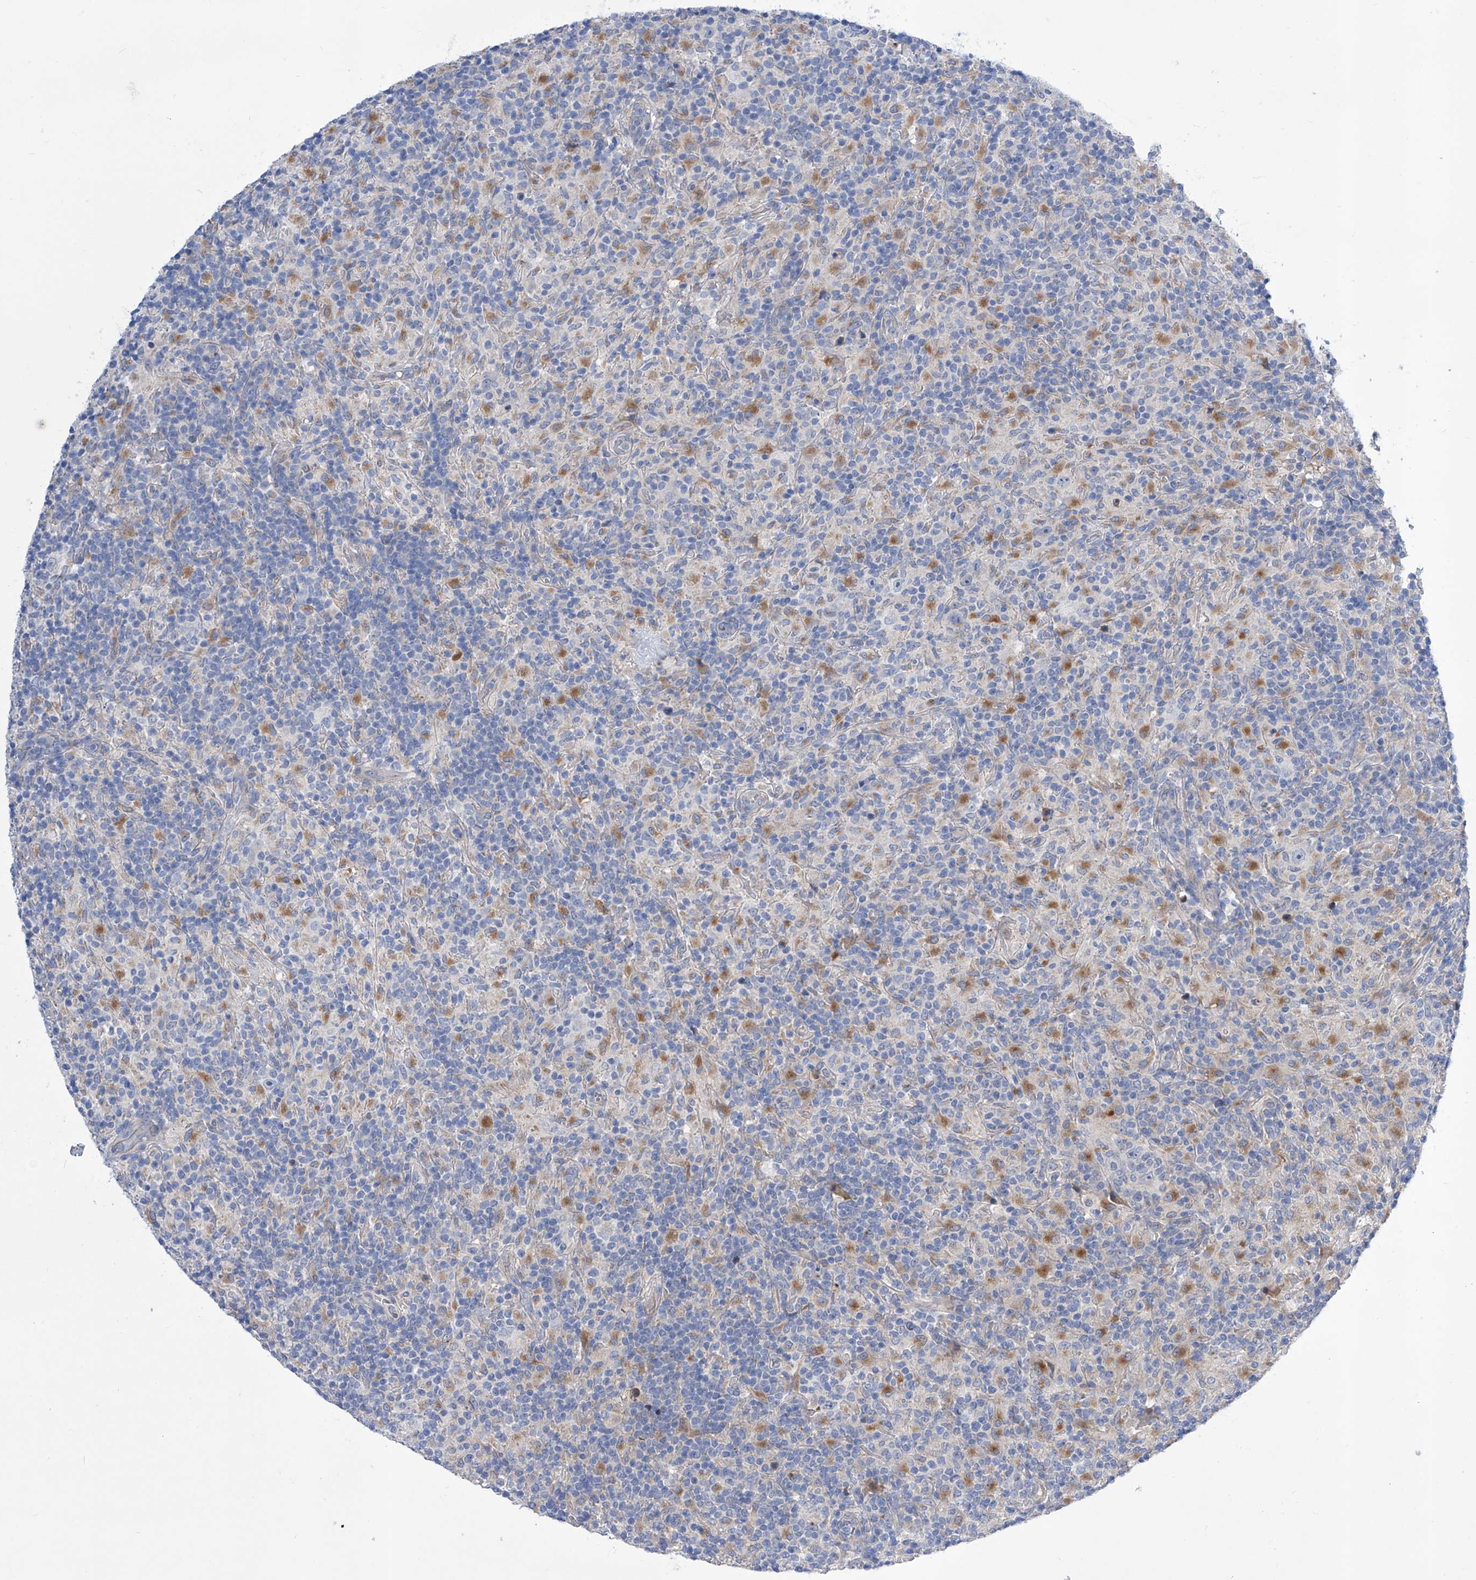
{"staining": {"intensity": "negative", "quantity": "none", "location": "none"}, "tissue": "lymphoma", "cell_type": "Tumor cells", "image_type": "cancer", "snomed": [{"axis": "morphology", "description": "Hodgkin's disease, NOS"}, {"axis": "topography", "description": "Lymph node"}], "caption": "Human Hodgkin's disease stained for a protein using immunohistochemistry (IHC) exhibits no staining in tumor cells.", "gene": "SRBD1", "patient": {"sex": "male", "age": 70}}